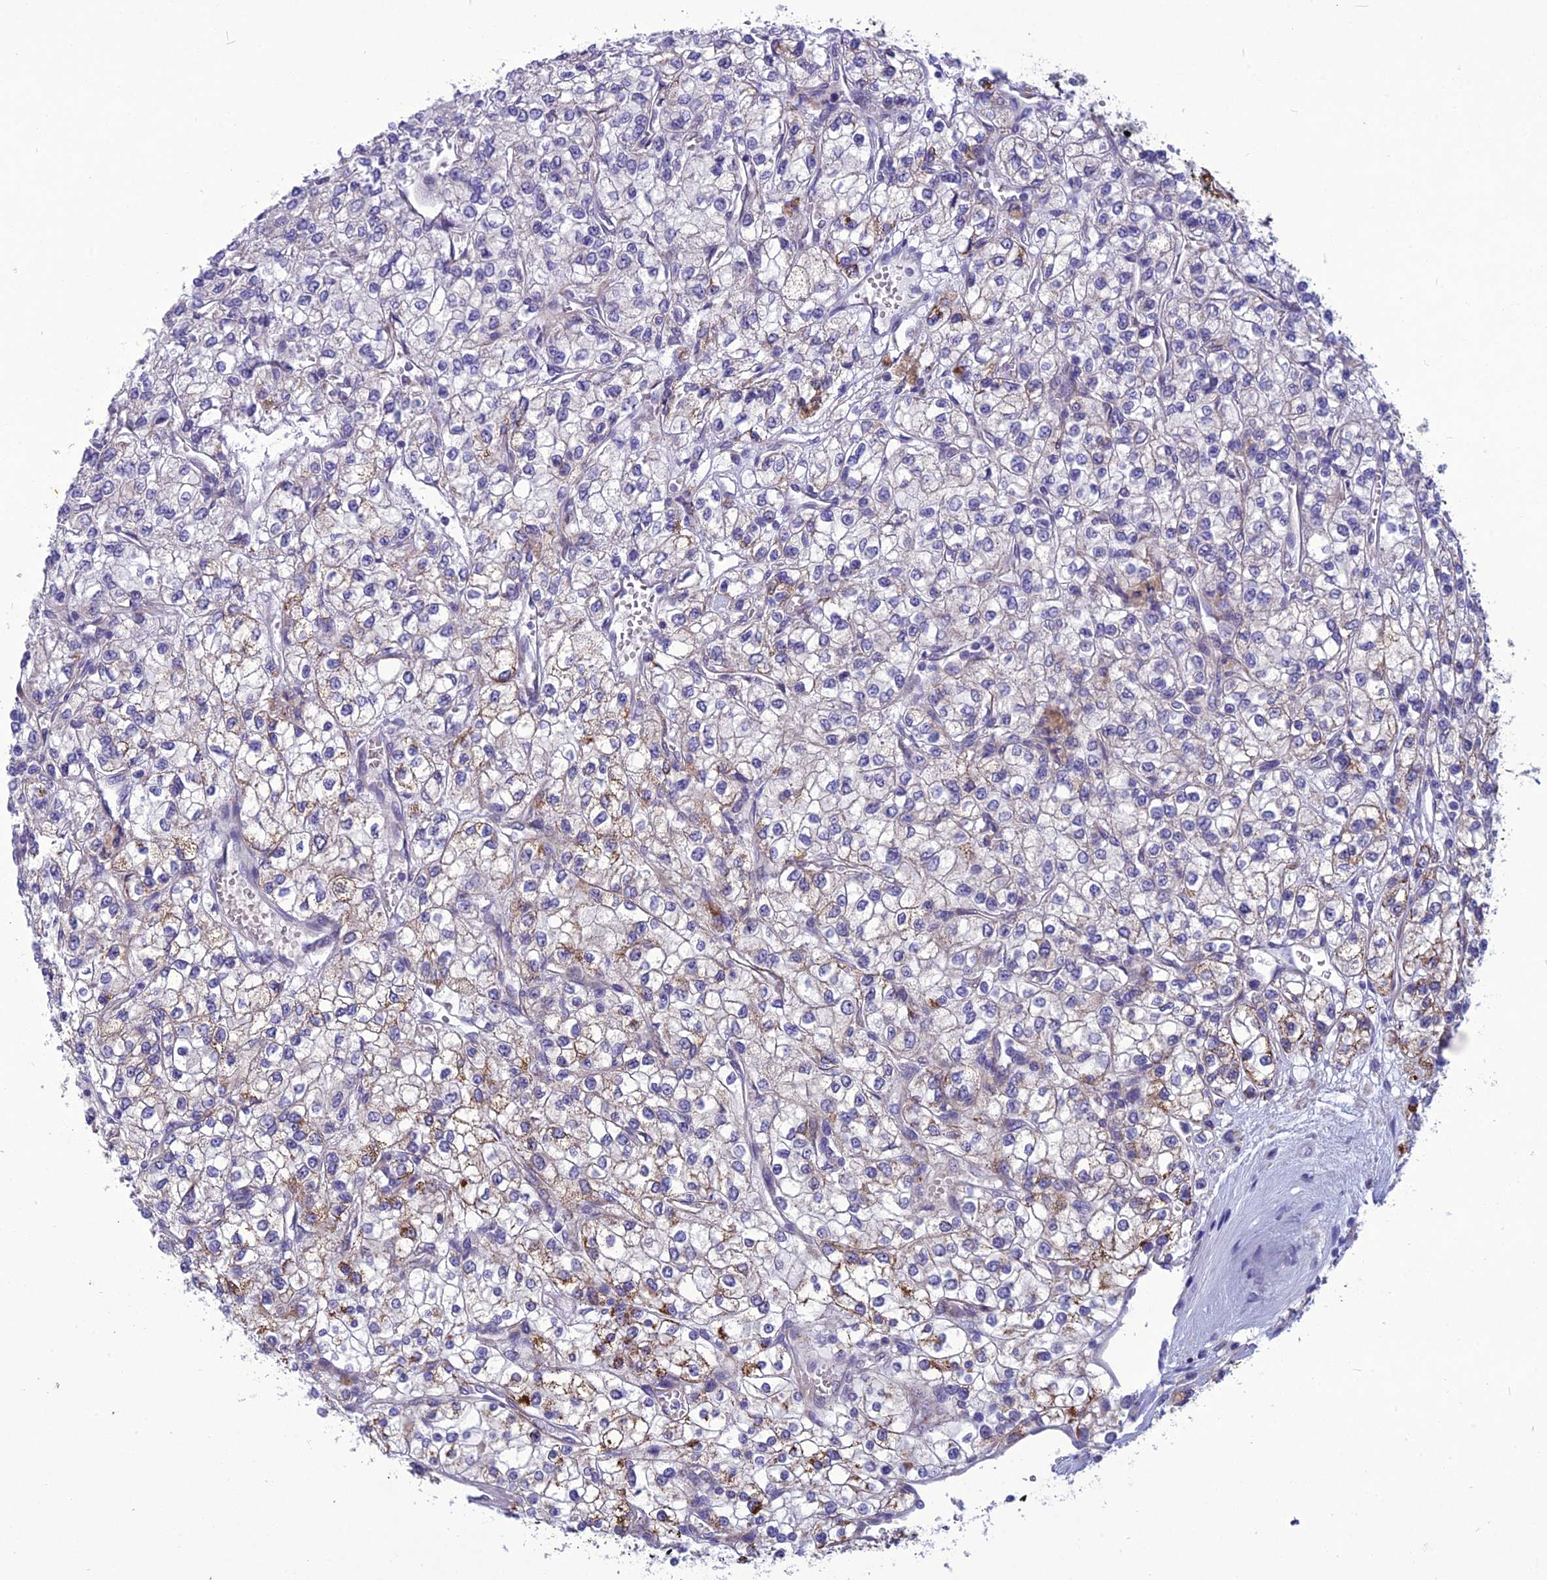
{"staining": {"intensity": "strong", "quantity": "<25%", "location": "cytoplasmic/membranous"}, "tissue": "renal cancer", "cell_type": "Tumor cells", "image_type": "cancer", "snomed": [{"axis": "morphology", "description": "Adenocarcinoma, NOS"}, {"axis": "topography", "description": "Kidney"}], "caption": "Adenocarcinoma (renal) stained with a brown dye displays strong cytoplasmic/membranous positive staining in about <25% of tumor cells.", "gene": "PSMF1", "patient": {"sex": "male", "age": 80}}